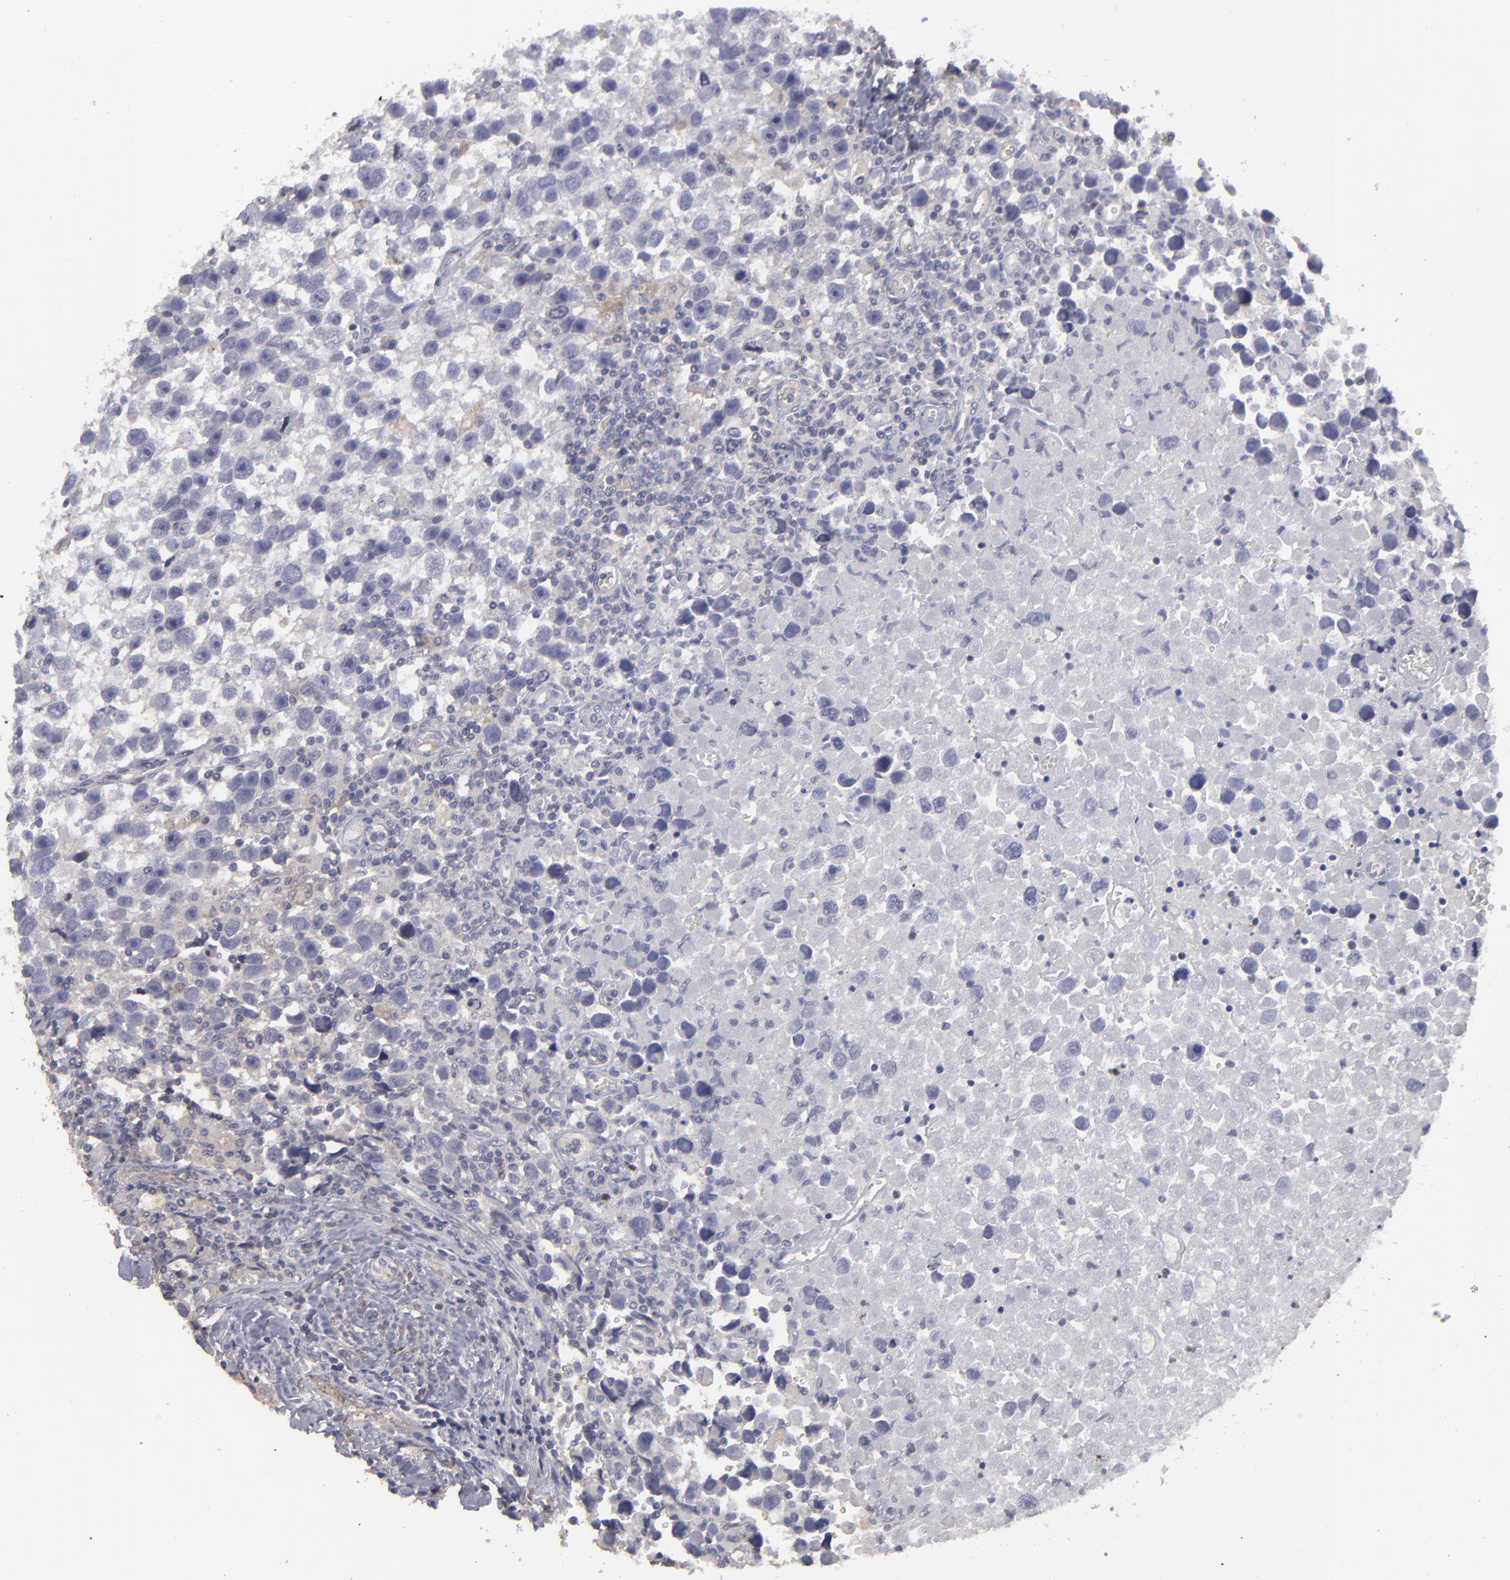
{"staining": {"intensity": "weak", "quantity": "<25%", "location": "cytoplasmic/membranous"}, "tissue": "testis cancer", "cell_type": "Tumor cells", "image_type": "cancer", "snomed": [{"axis": "morphology", "description": "Seminoma, NOS"}, {"axis": "topography", "description": "Testis"}], "caption": "Protein analysis of testis cancer displays no significant expression in tumor cells. (IHC, brightfield microscopy, high magnification).", "gene": "SEMA3G", "patient": {"sex": "male", "age": 43}}